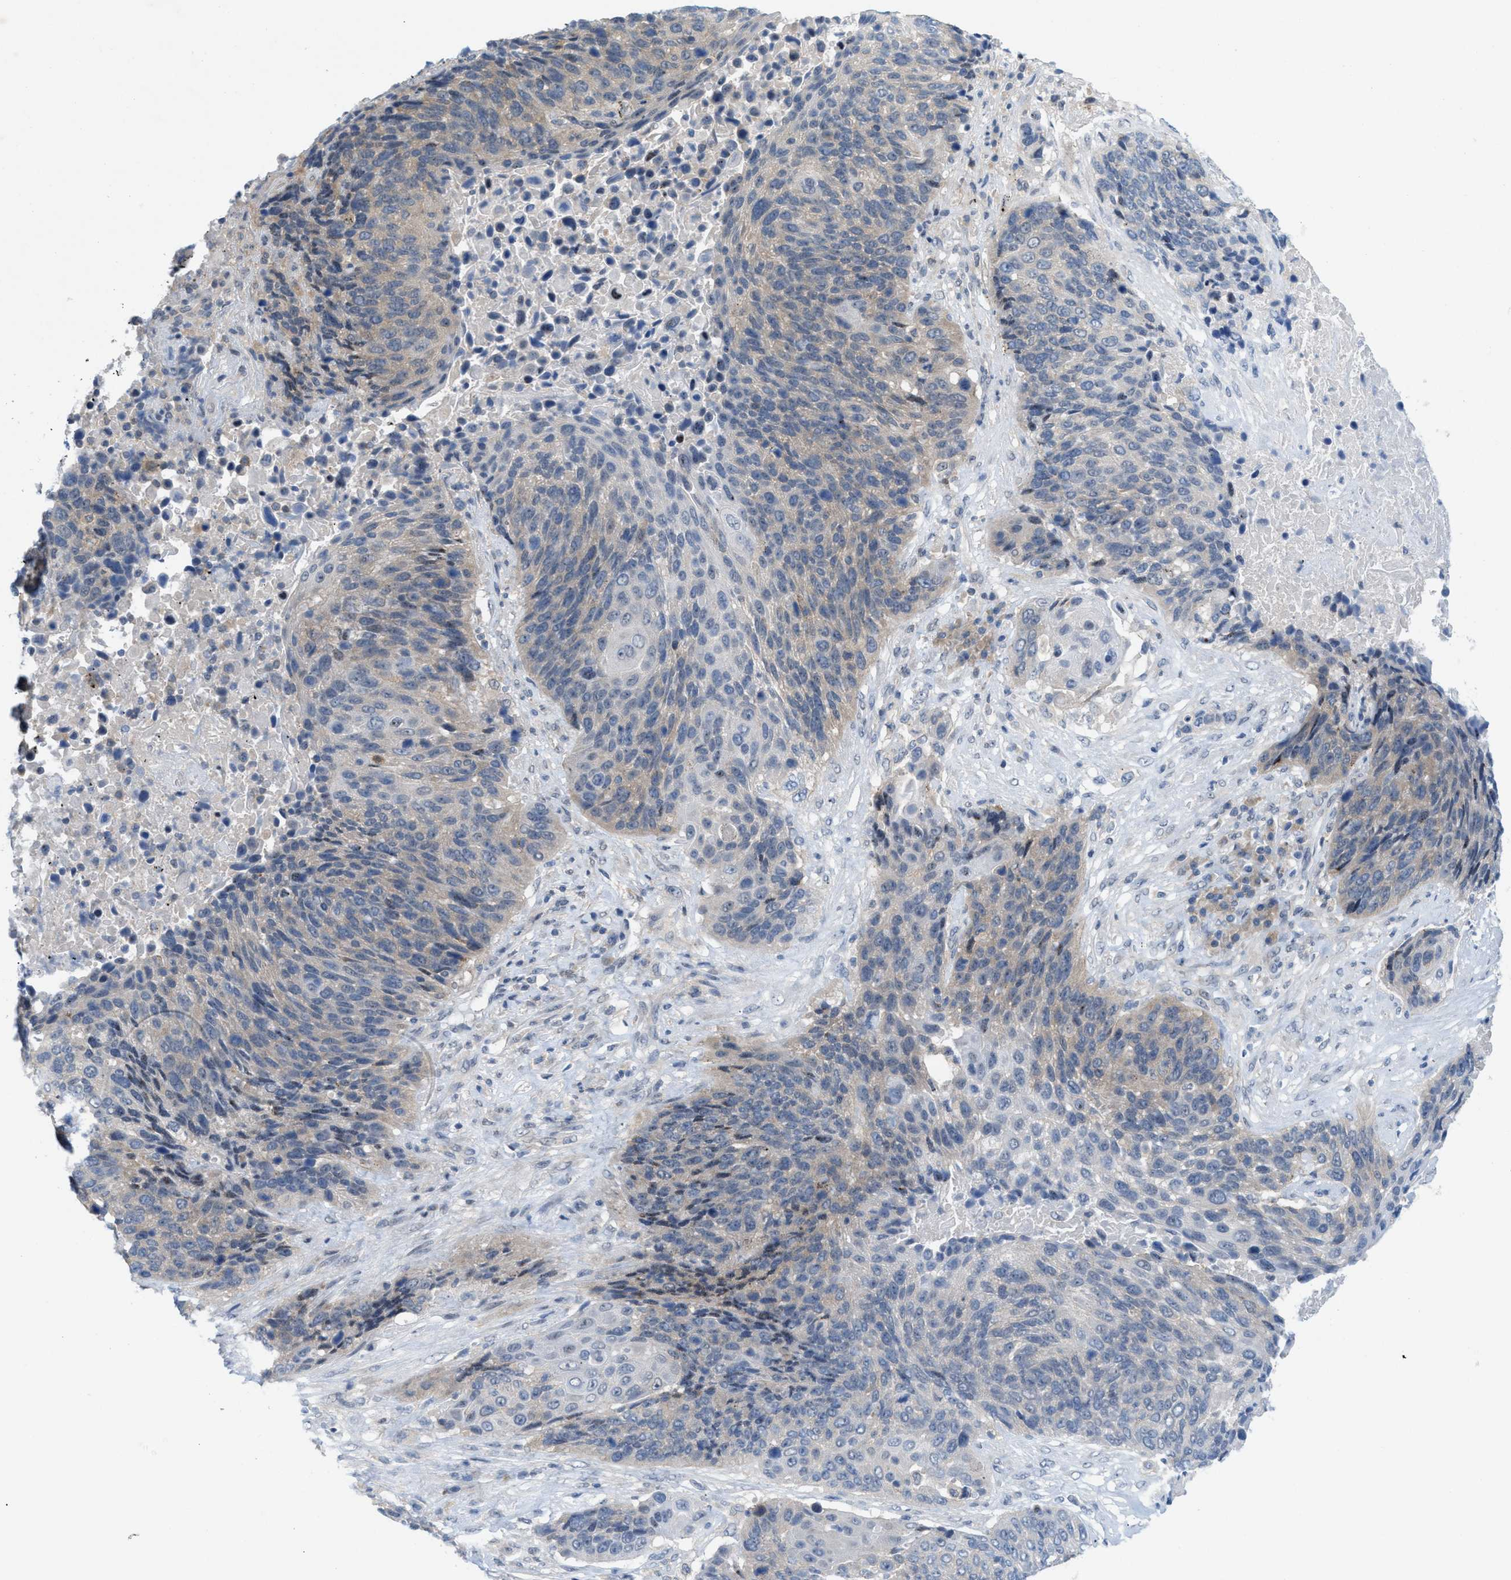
{"staining": {"intensity": "weak", "quantity": "<25%", "location": "cytoplasmic/membranous"}, "tissue": "lung cancer", "cell_type": "Tumor cells", "image_type": "cancer", "snomed": [{"axis": "morphology", "description": "Squamous cell carcinoma, NOS"}, {"axis": "topography", "description": "Lung"}], "caption": "An image of squamous cell carcinoma (lung) stained for a protein reveals no brown staining in tumor cells.", "gene": "WIPI2", "patient": {"sex": "male", "age": 66}}